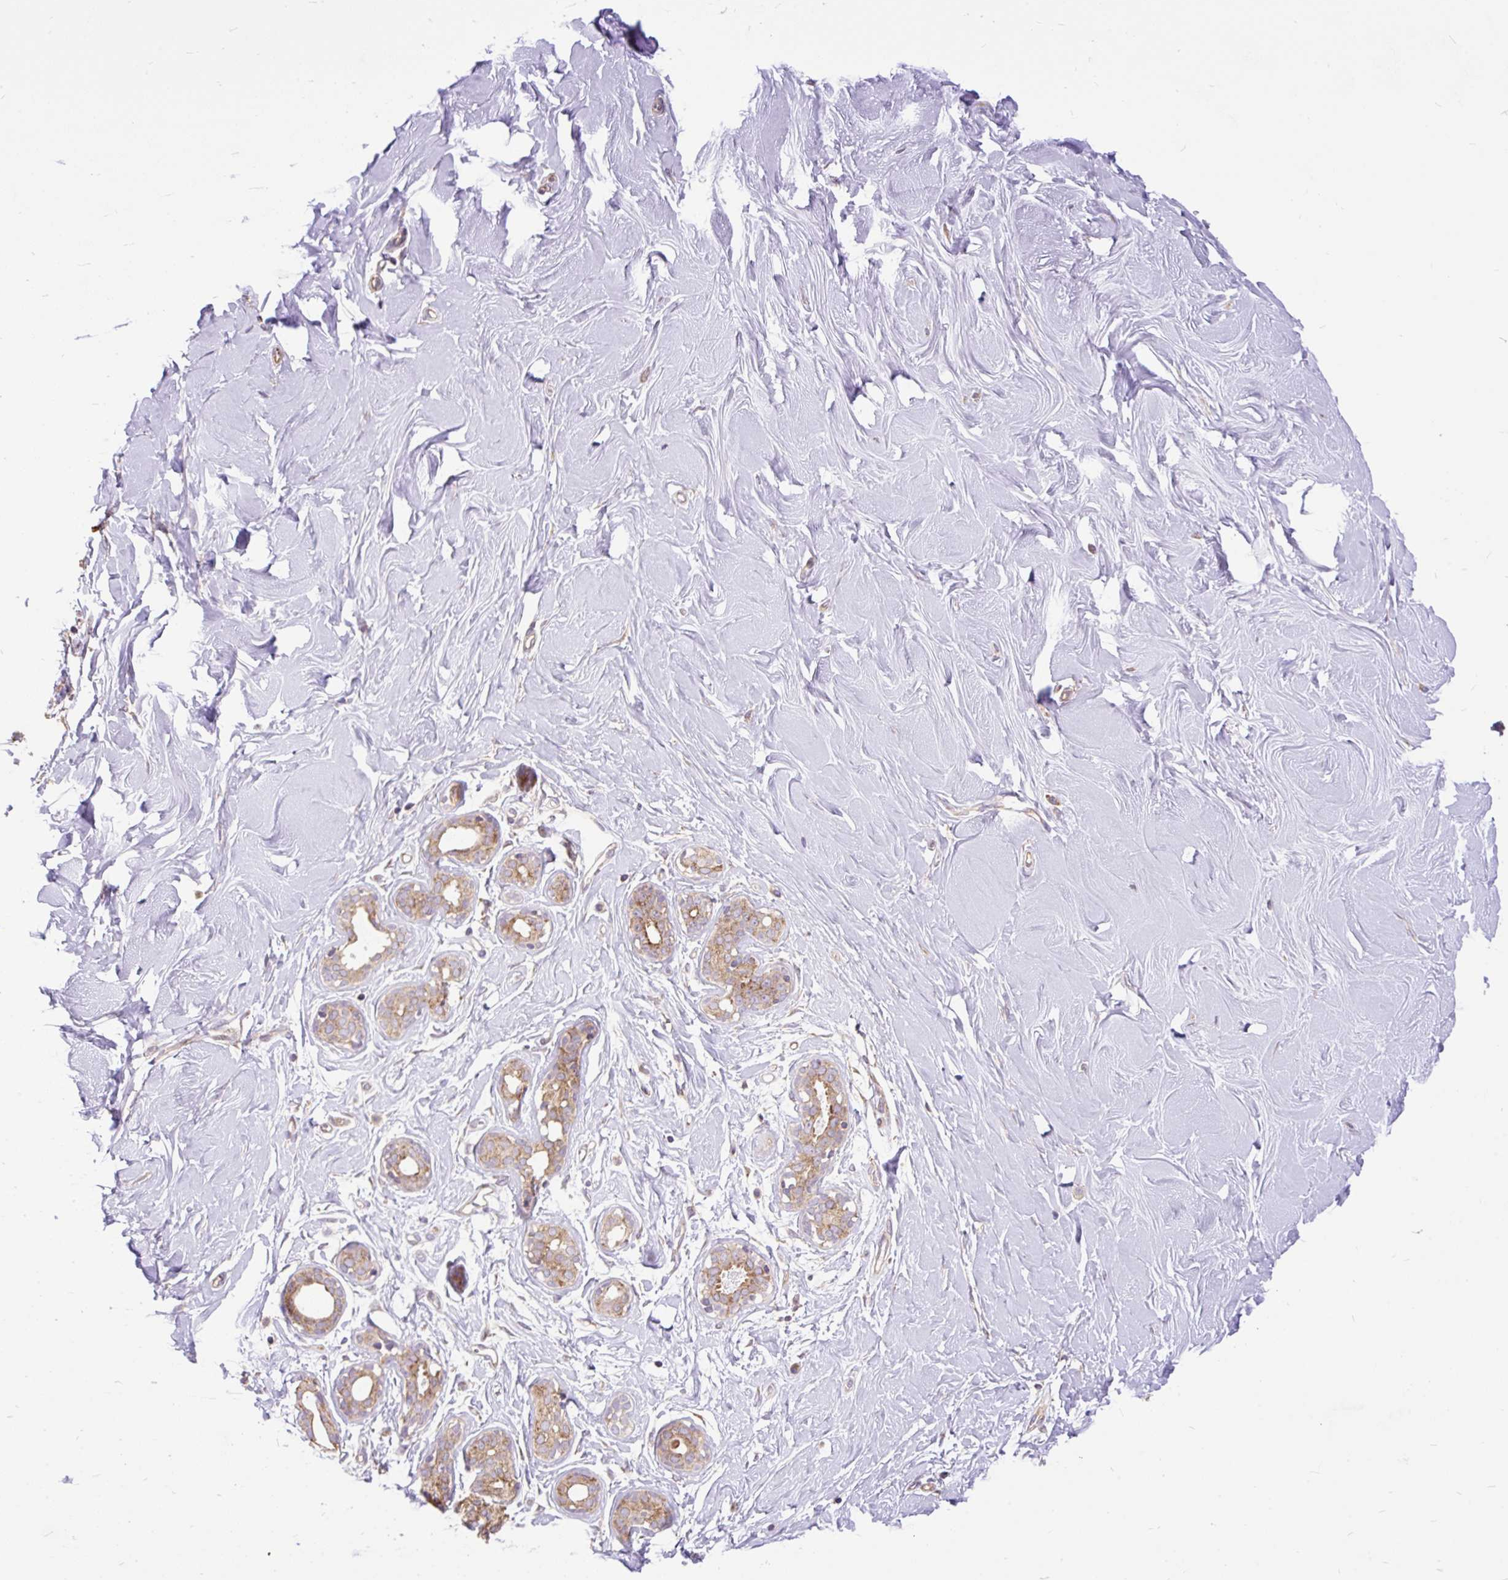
{"staining": {"intensity": "negative", "quantity": "none", "location": "none"}, "tissue": "breast", "cell_type": "Adipocytes", "image_type": "normal", "snomed": [{"axis": "morphology", "description": "Normal tissue, NOS"}, {"axis": "topography", "description": "Breast"}], "caption": "Protein analysis of normal breast displays no significant staining in adipocytes.", "gene": "TRIM17", "patient": {"sex": "female", "age": 27}}